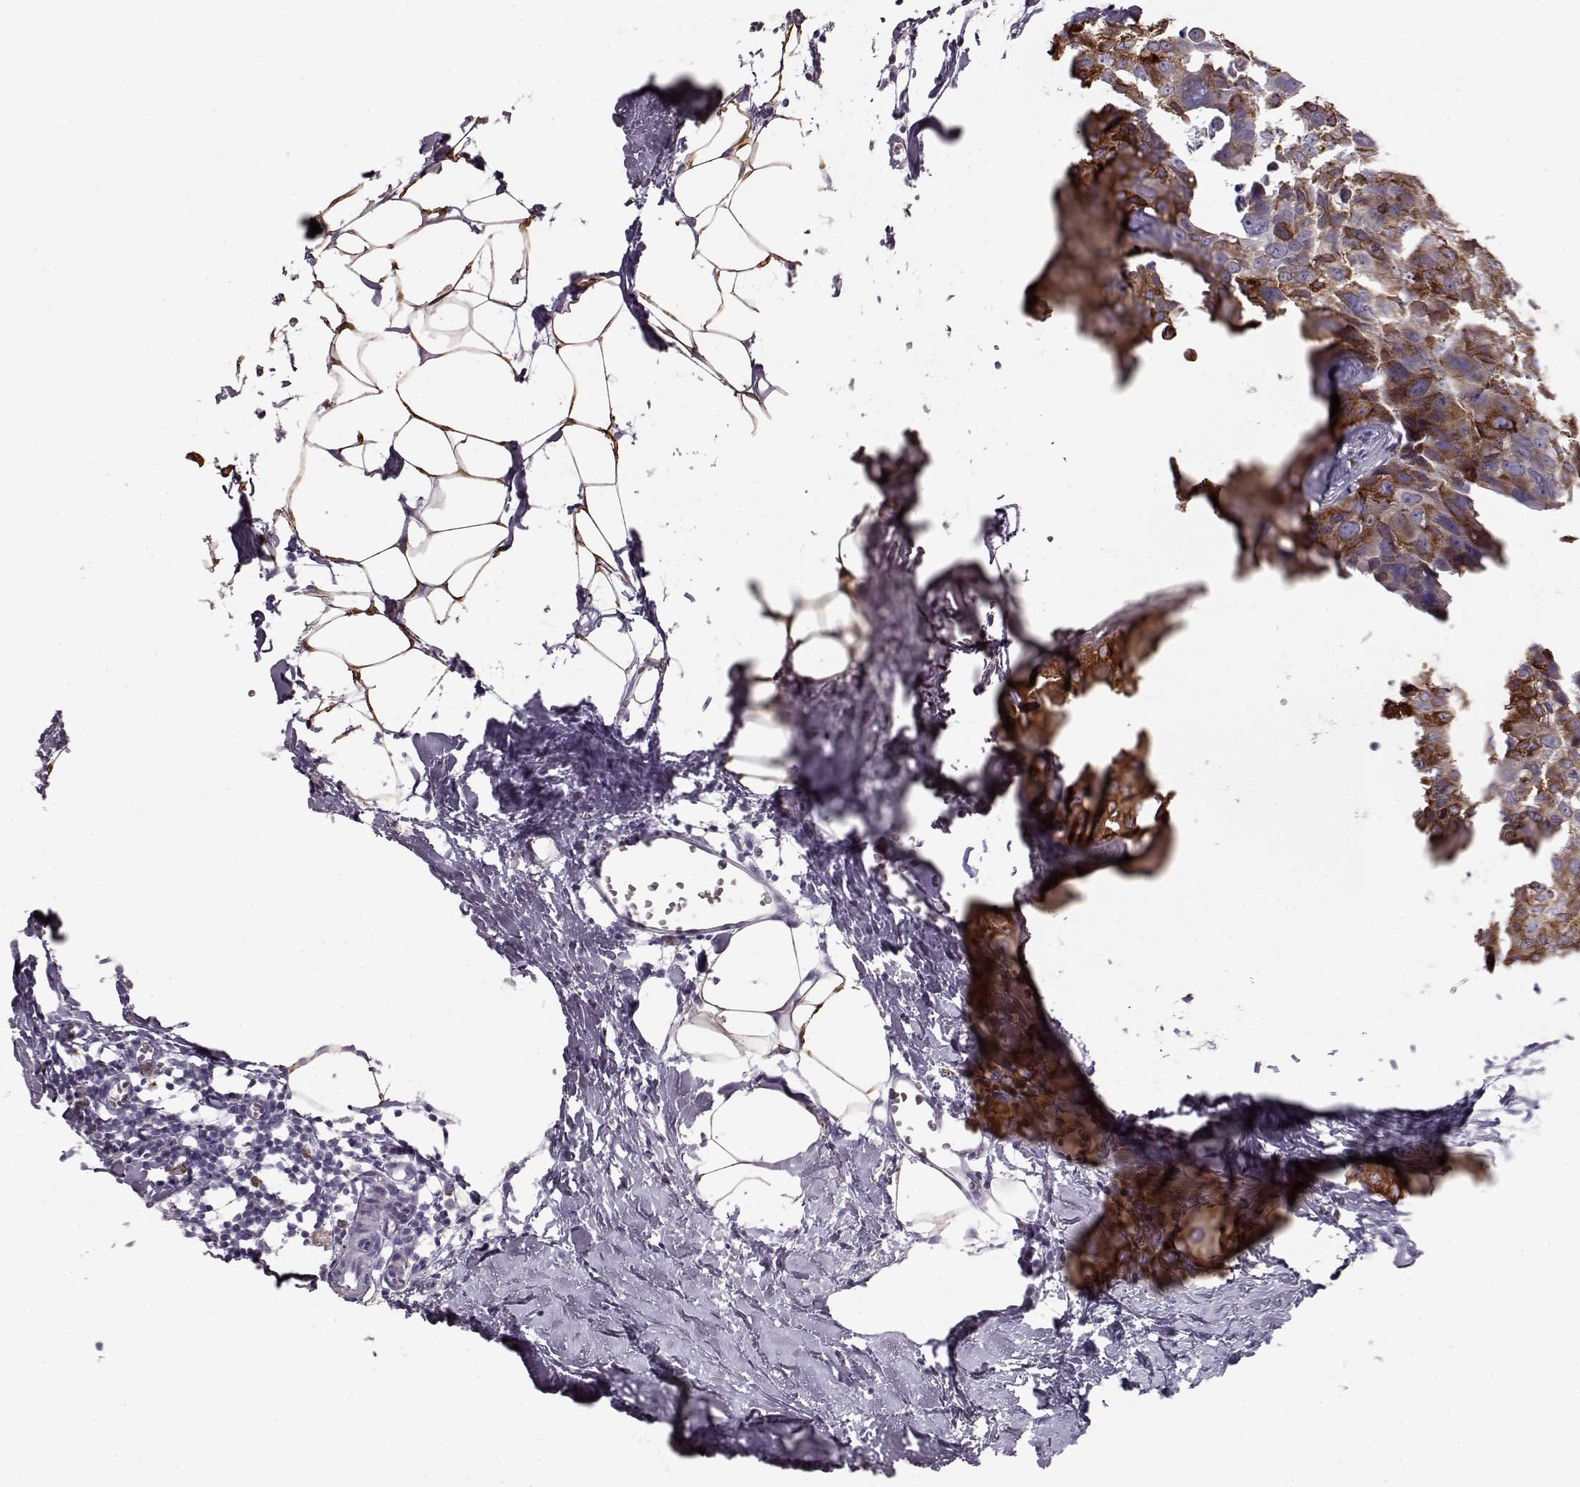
{"staining": {"intensity": "moderate", "quantity": ">75%", "location": "cytoplasmic/membranous"}, "tissue": "breast cancer", "cell_type": "Tumor cells", "image_type": "cancer", "snomed": [{"axis": "morphology", "description": "Duct carcinoma"}, {"axis": "topography", "description": "Breast"}], "caption": "Moderate cytoplasmic/membranous positivity is identified in approximately >75% of tumor cells in breast cancer.", "gene": "ELOVL5", "patient": {"sex": "female", "age": 38}}